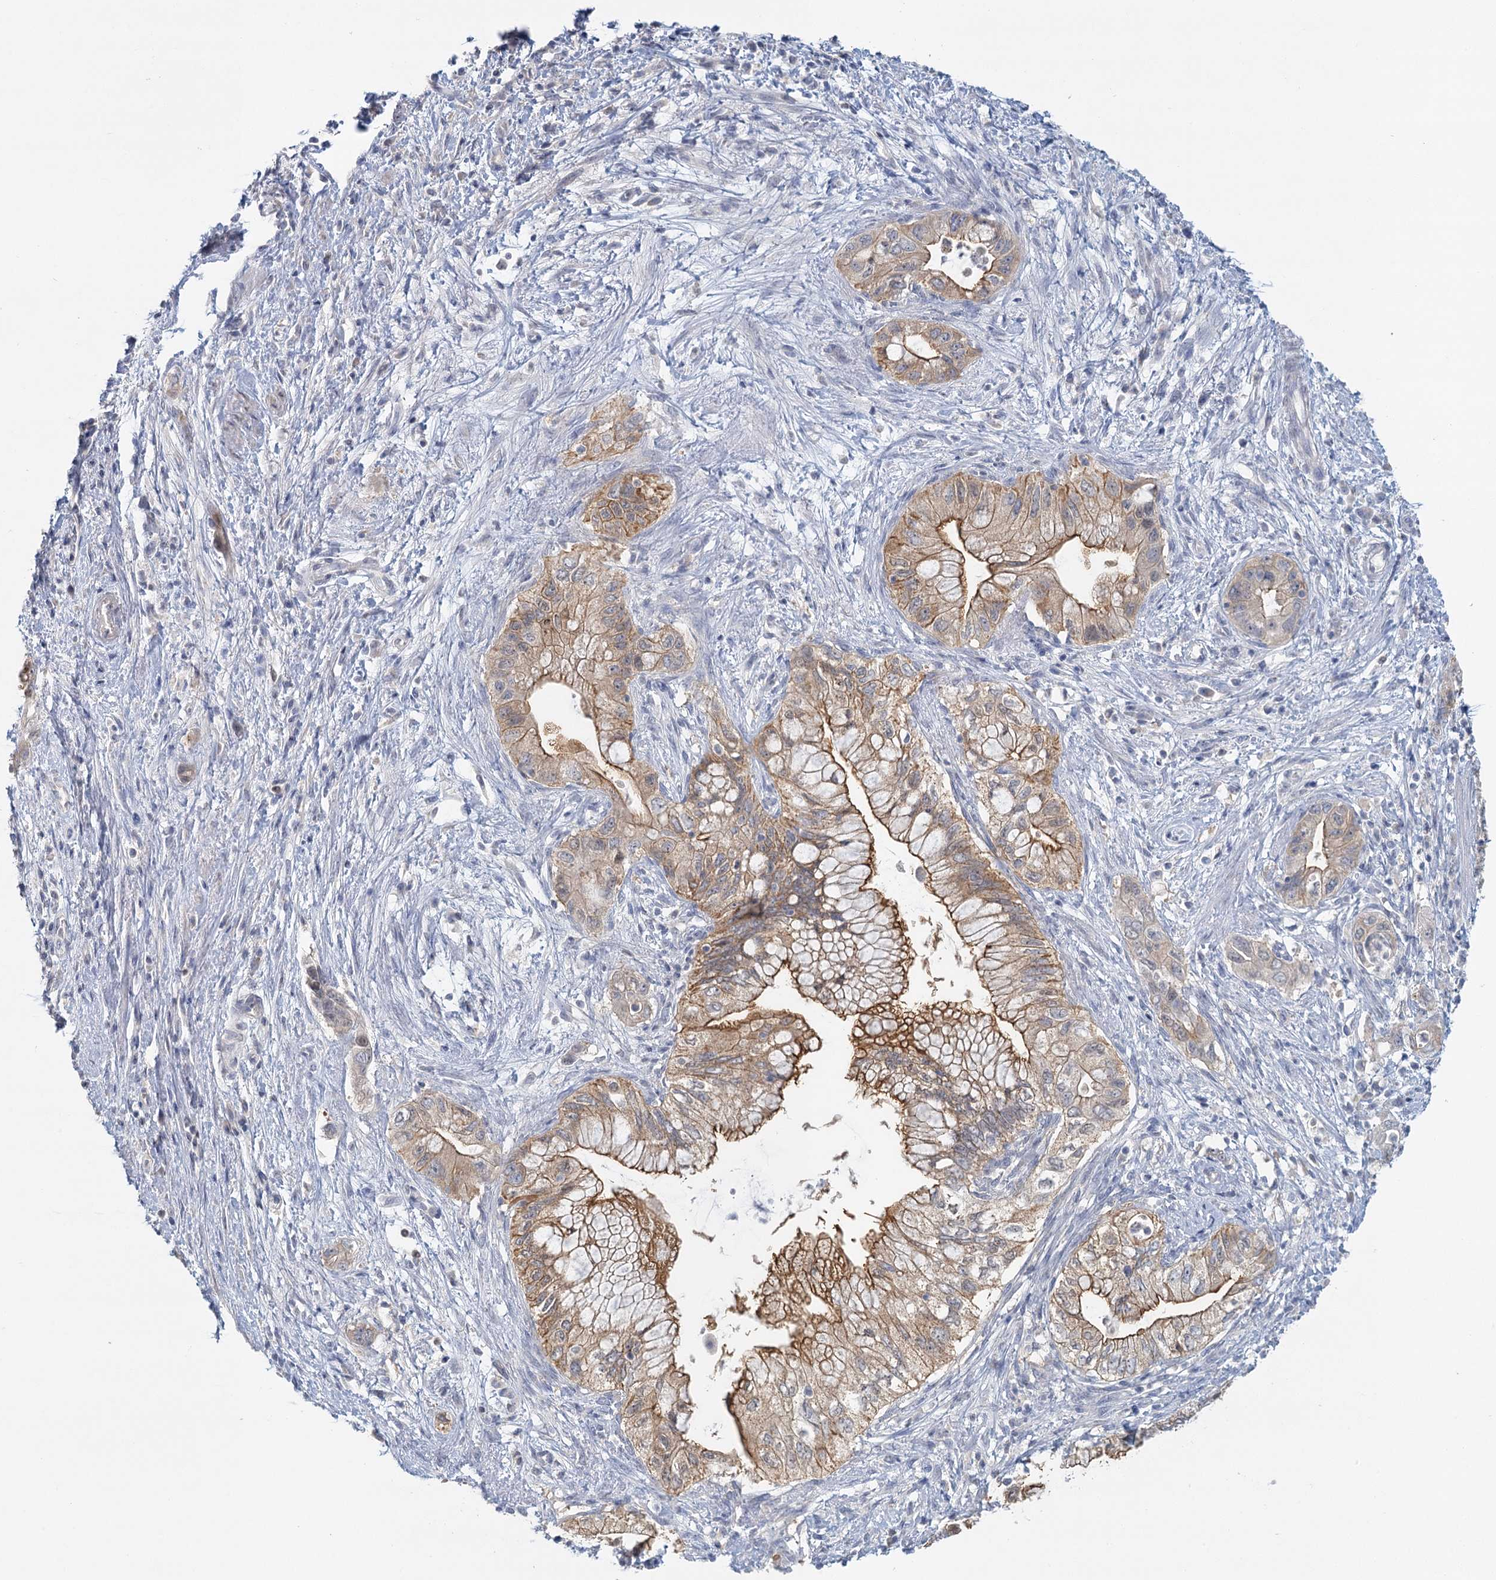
{"staining": {"intensity": "moderate", "quantity": "25%-75%", "location": "cytoplasmic/membranous"}, "tissue": "pancreatic cancer", "cell_type": "Tumor cells", "image_type": "cancer", "snomed": [{"axis": "morphology", "description": "Adenocarcinoma, NOS"}, {"axis": "topography", "description": "Pancreas"}], "caption": "Moderate cytoplasmic/membranous positivity is identified in about 25%-75% of tumor cells in pancreatic cancer (adenocarcinoma).", "gene": "MYO7B", "patient": {"sex": "female", "age": 73}}